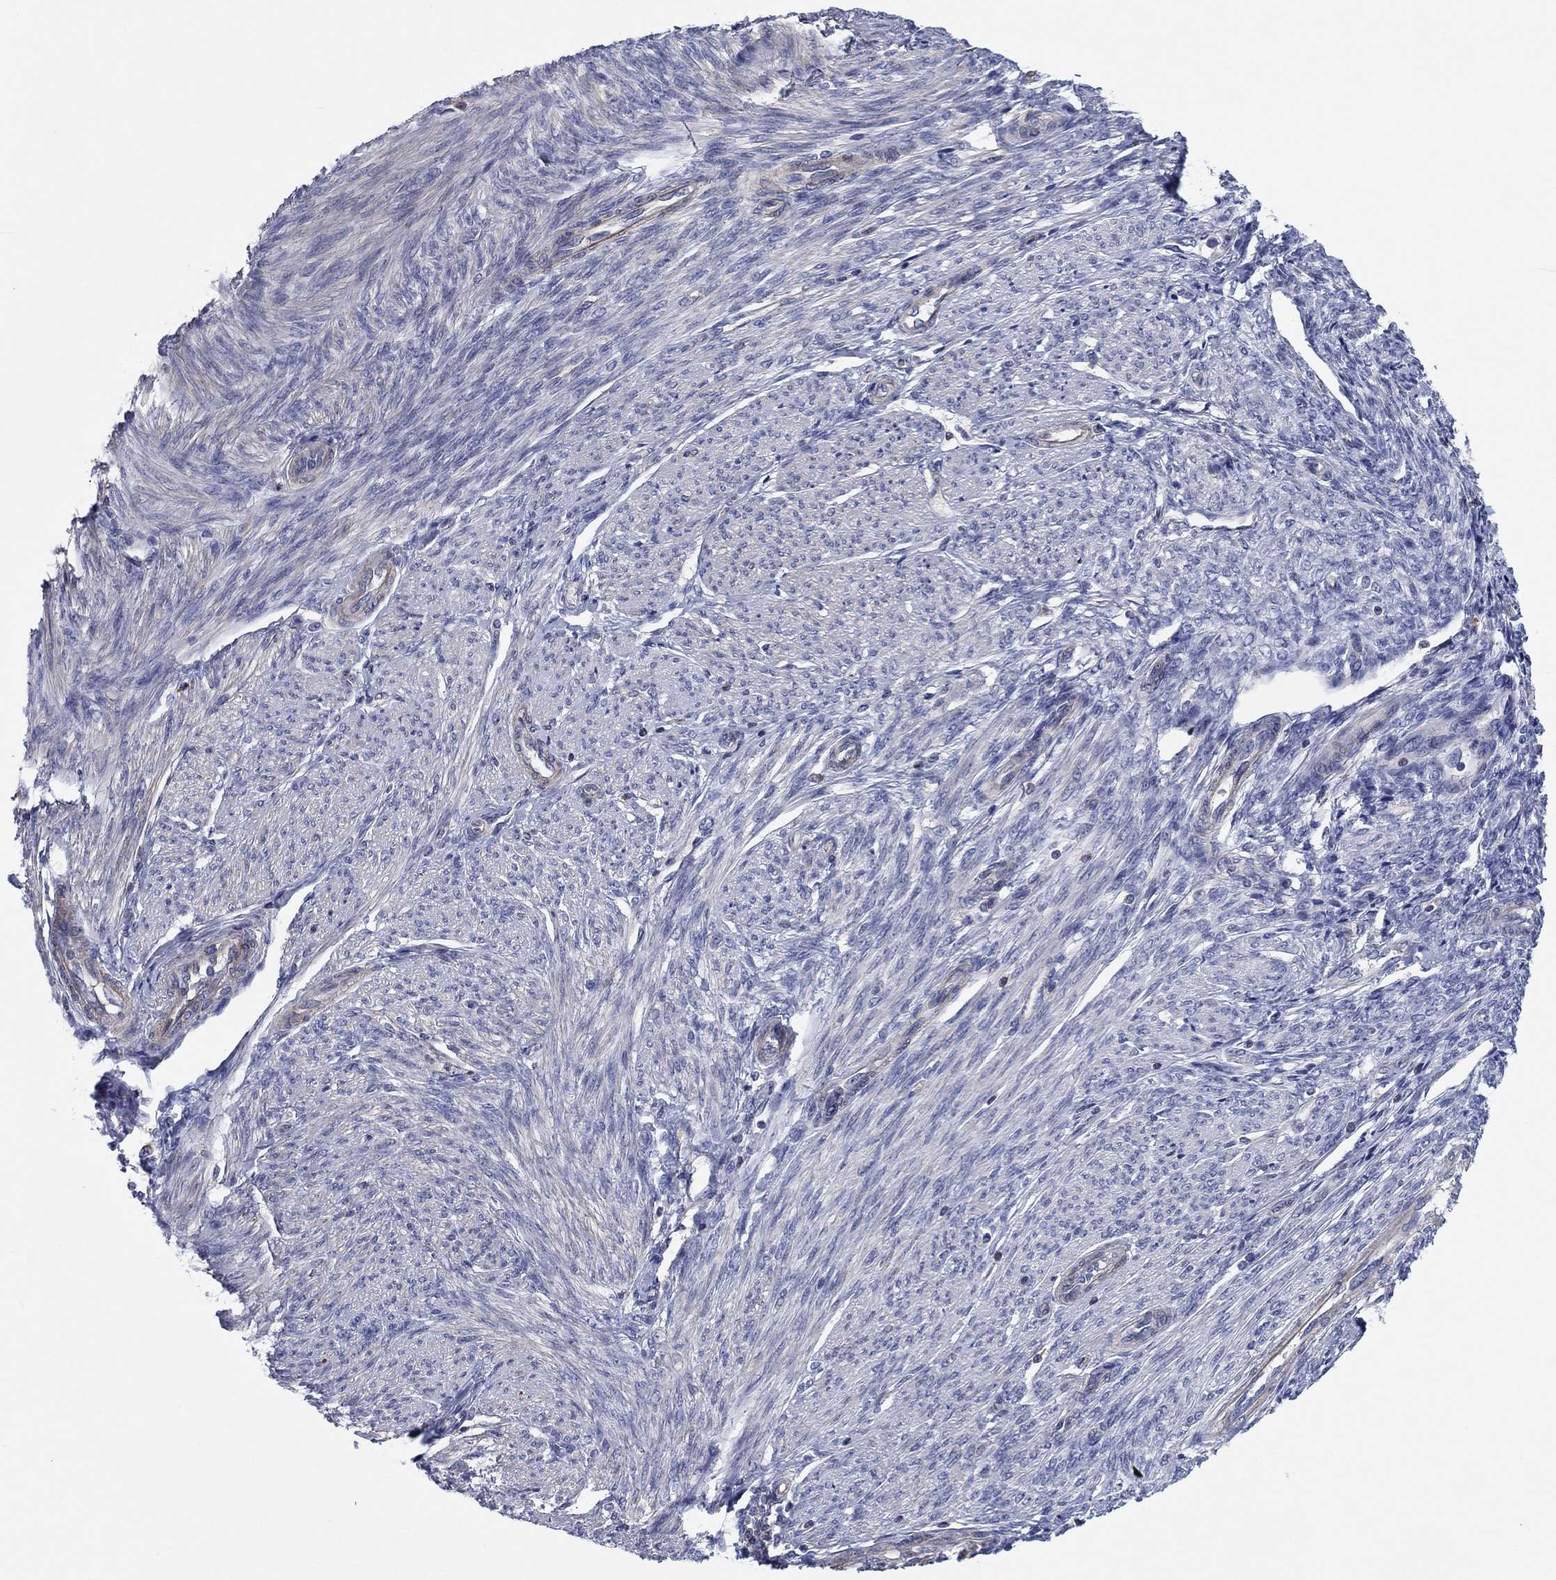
{"staining": {"intensity": "negative", "quantity": "none", "location": "none"}, "tissue": "endometrial cancer", "cell_type": "Tumor cells", "image_type": "cancer", "snomed": [{"axis": "morphology", "description": "Adenocarcinoma, NOS"}, {"axis": "topography", "description": "Endometrium"}], "caption": "An image of endometrial adenocarcinoma stained for a protein demonstrates no brown staining in tumor cells.", "gene": "PSD4", "patient": {"sex": "female", "age": 68}}